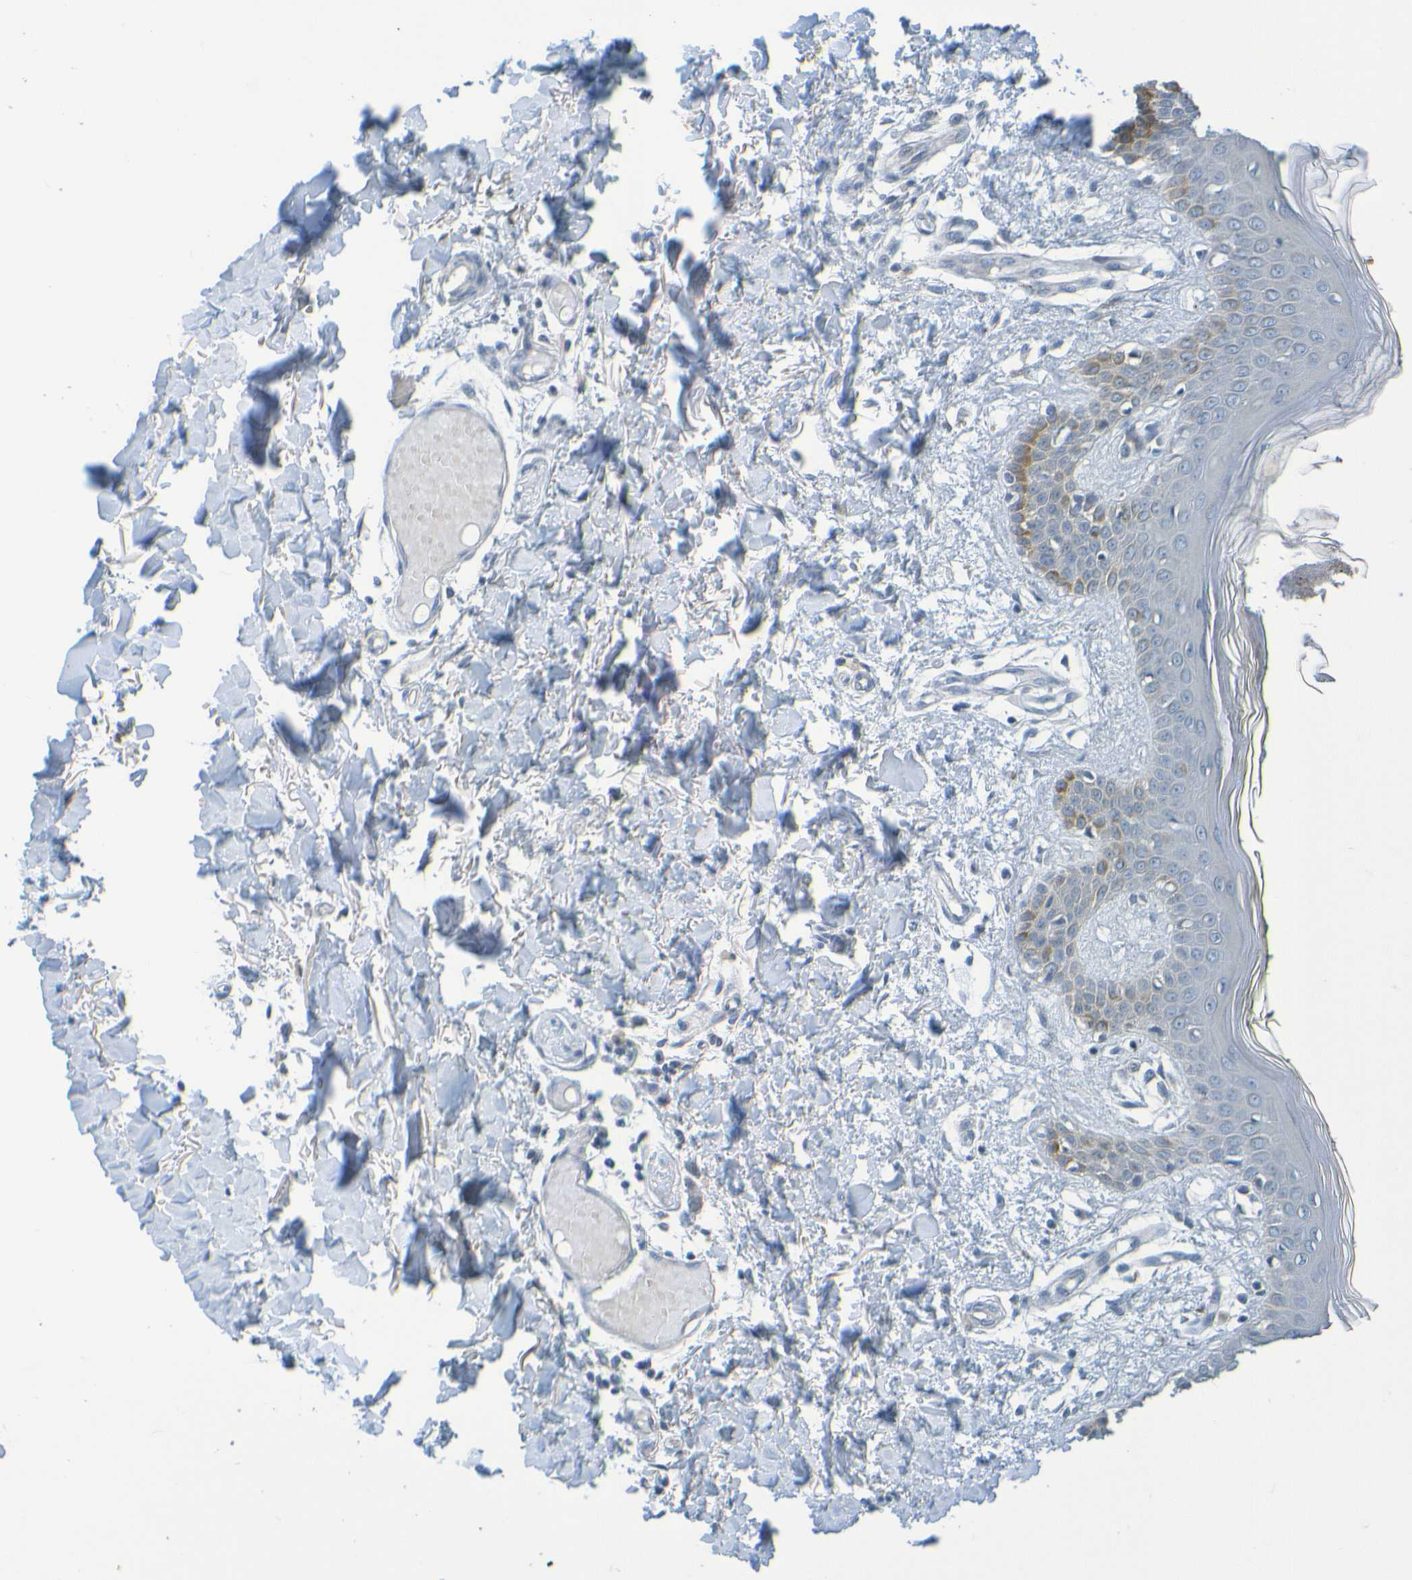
{"staining": {"intensity": "negative", "quantity": "none", "location": "none"}, "tissue": "skin", "cell_type": "Fibroblasts", "image_type": "normal", "snomed": [{"axis": "morphology", "description": "Normal tissue, NOS"}, {"axis": "topography", "description": "Skin"}], "caption": "This is an immunohistochemistry histopathology image of benign human skin. There is no expression in fibroblasts.", "gene": "CYP4F2", "patient": {"sex": "male", "age": 53}}